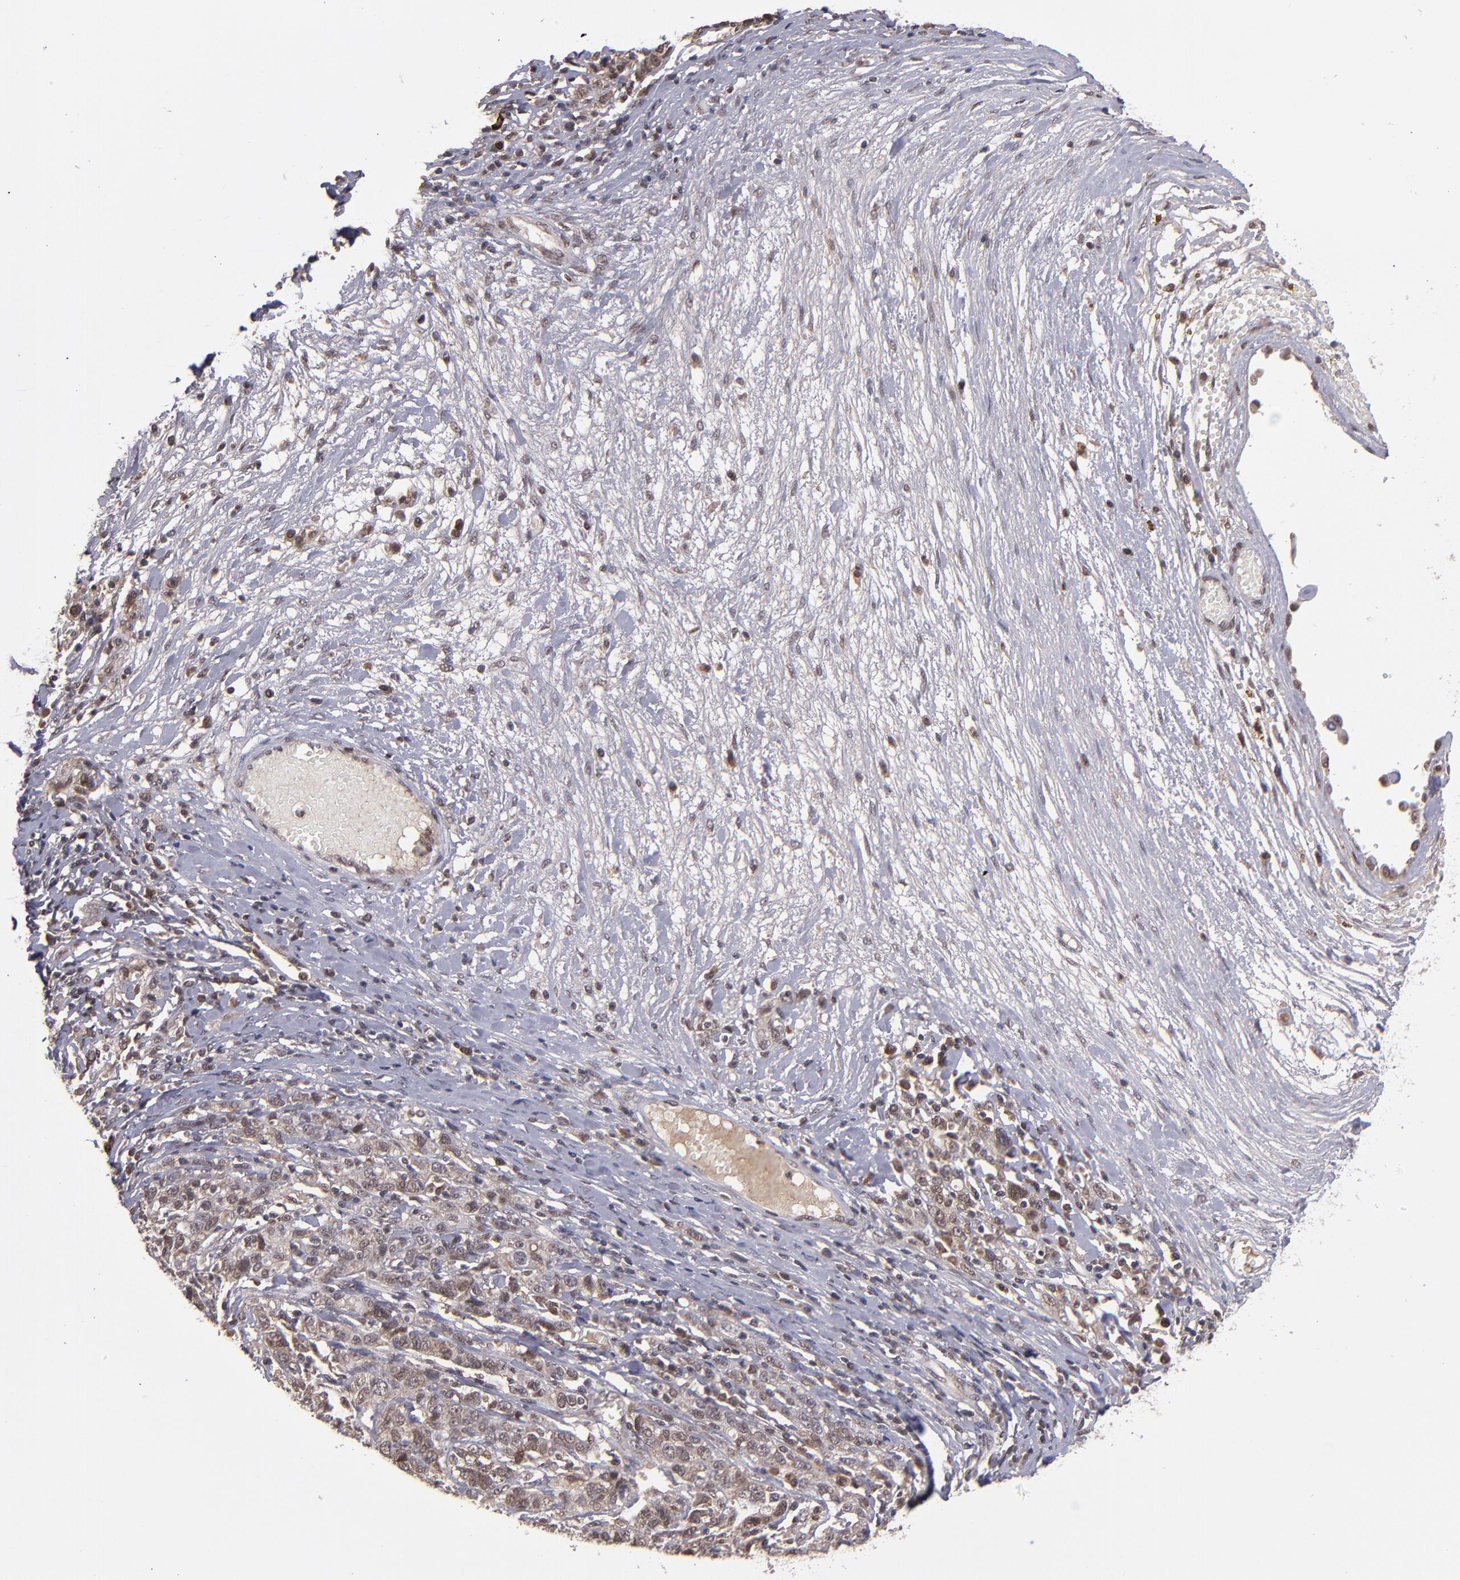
{"staining": {"intensity": "moderate", "quantity": "25%-75%", "location": "cytoplasmic/membranous,nuclear"}, "tissue": "ovarian cancer", "cell_type": "Tumor cells", "image_type": "cancer", "snomed": [{"axis": "morphology", "description": "Cystadenocarcinoma, serous, NOS"}, {"axis": "topography", "description": "Ovary"}], "caption": "Human ovarian cancer (serous cystadenocarcinoma) stained for a protein (brown) reveals moderate cytoplasmic/membranous and nuclear positive staining in approximately 25%-75% of tumor cells.", "gene": "EP300", "patient": {"sex": "female", "age": 71}}